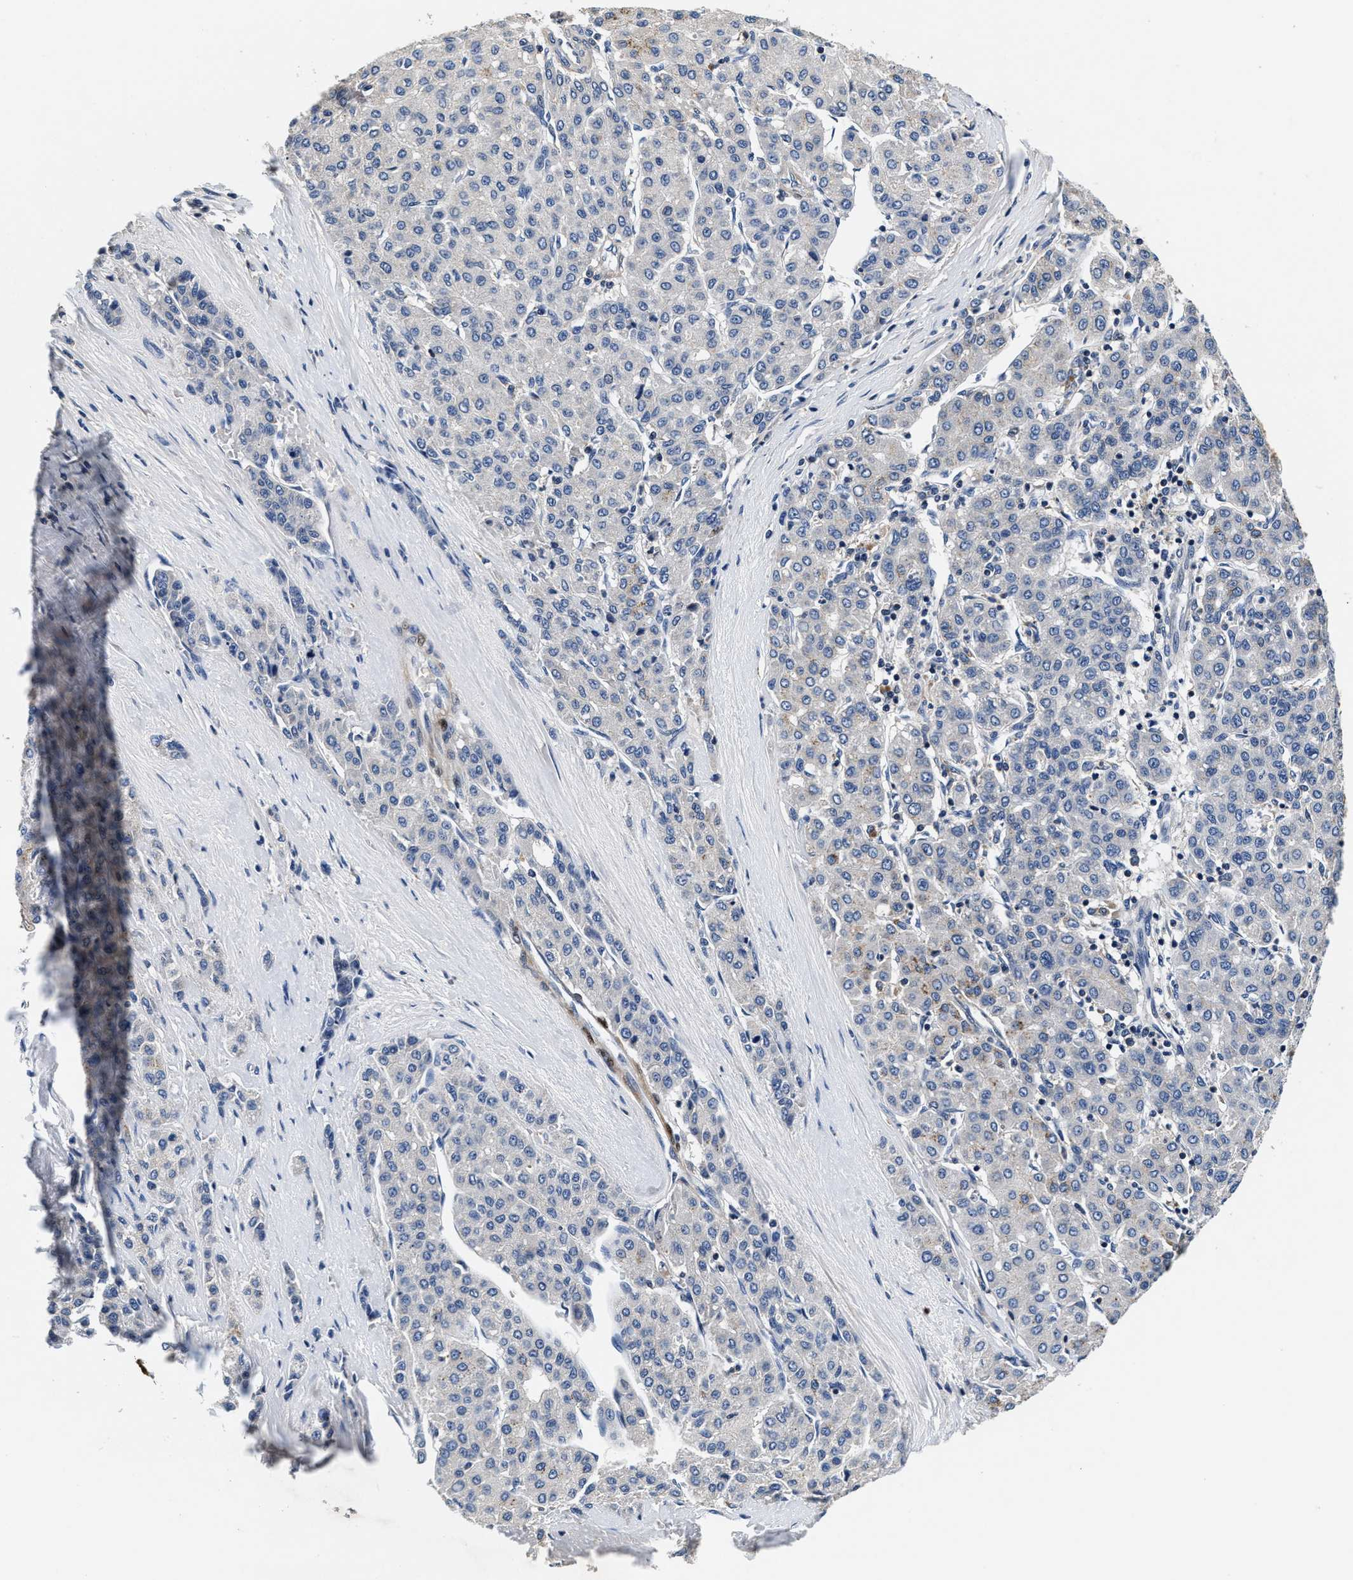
{"staining": {"intensity": "negative", "quantity": "none", "location": "none"}, "tissue": "liver cancer", "cell_type": "Tumor cells", "image_type": "cancer", "snomed": [{"axis": "morphology", "description": "Carcinoma, Hepatocellular, NOS"}, {"axis": "topography", "description": "Liver"}], "caption": "A micrograph of human liver hepatocellular carcinoma is negative for staining in tumor cells. (Stains: DAB (3,3'-diaminobenzidine) immunohistochemistry (IHC) with hematoxylin counter stain, Microscopy: brightfield microscopy at high magnification).", "gene": "ANKIB1", "patient": {"sex": "male", "age": 65}}